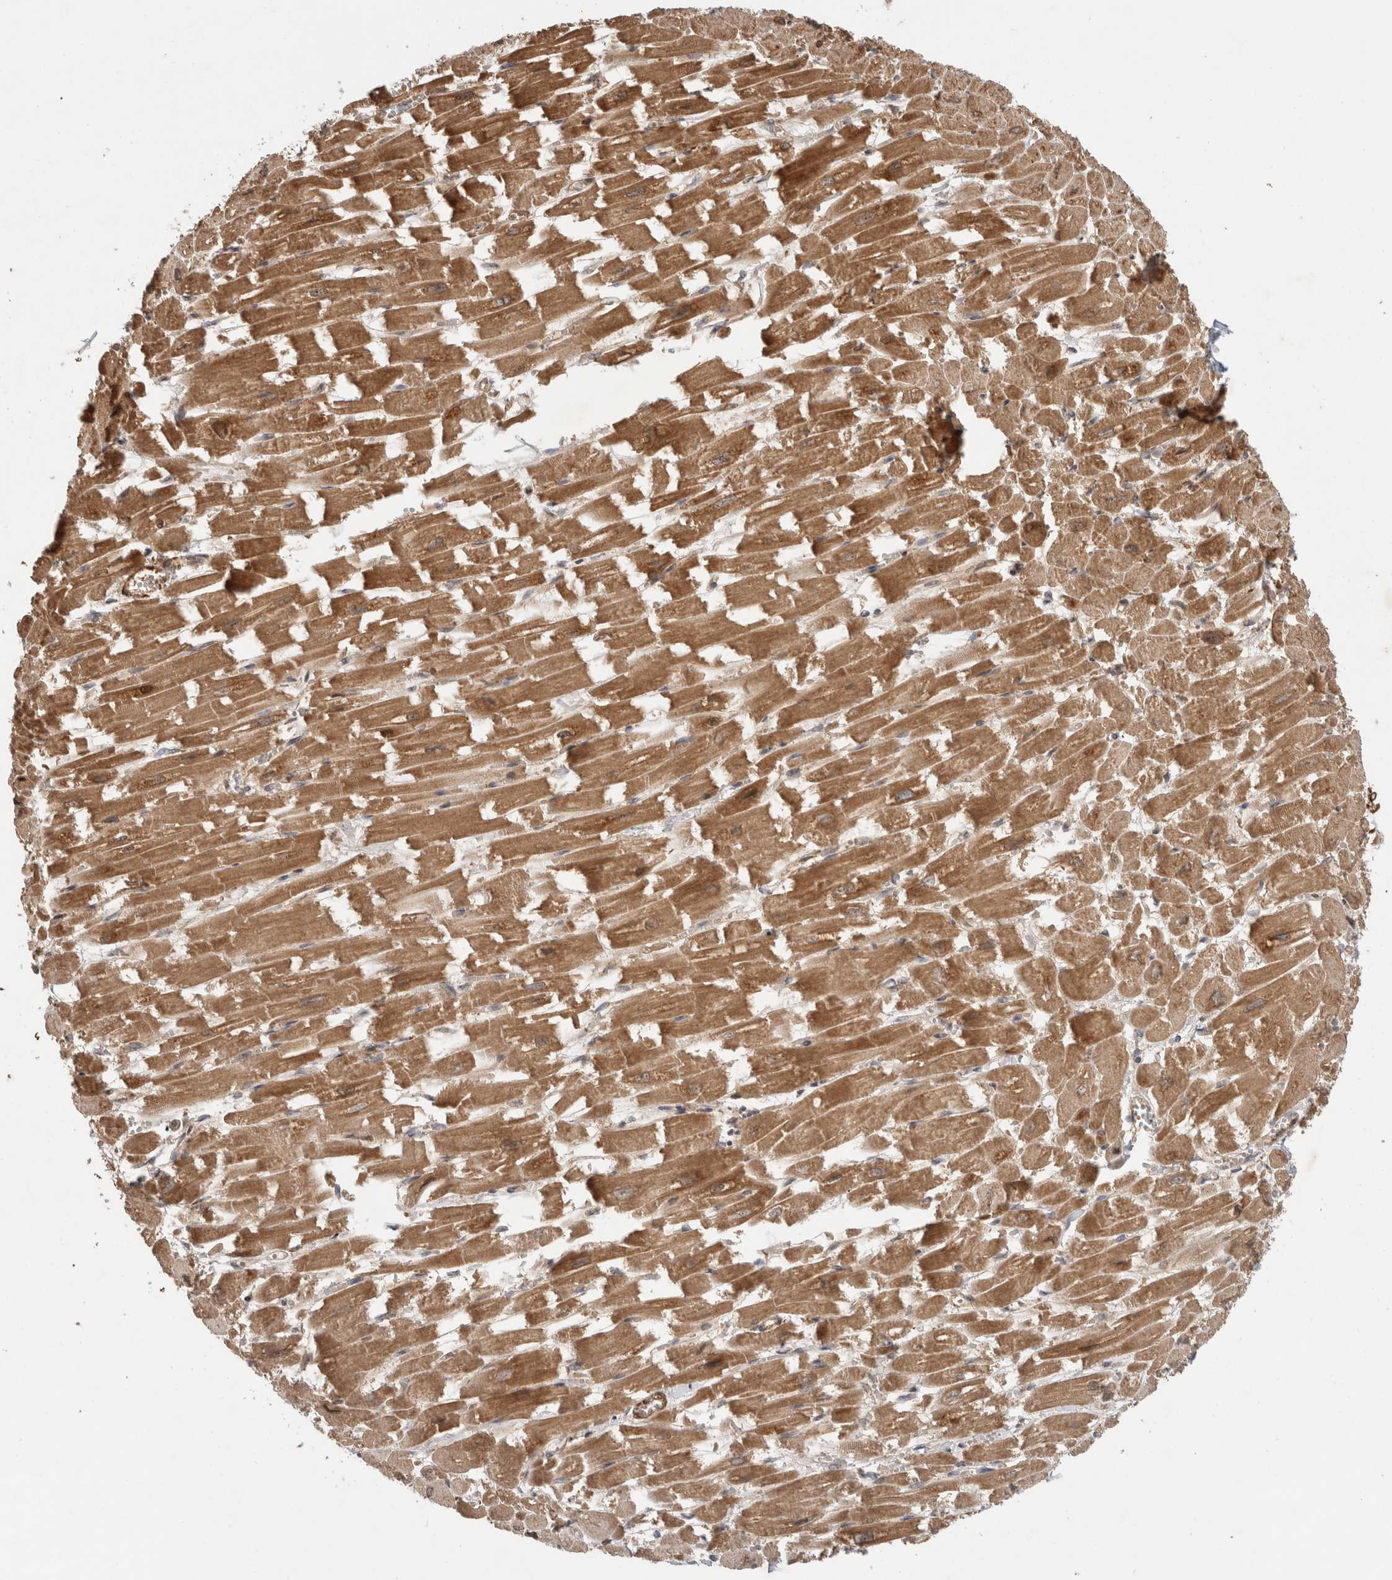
{"staining": {"intensity": "moderate", "quantity": ">75%", "location": "cytoplasmic/membranous"}, "tissue": "heart muscle", "cell_type": "Cardiomyocytes", "image_type": "normal", "snomed": [{"axis": "morphology", "description": "Normal tissue, NOS"}, {"axis": "topography", "description": "Heart"}], "caption": "The photomicrograph demonstrates staining of normal heart muscle, revealing moderate cytoplasmic/membranous protein staining (brown color) within cardiomyocytes.", "gene": "TUBD1", "patient": {"sex": "male", "age": 54}}